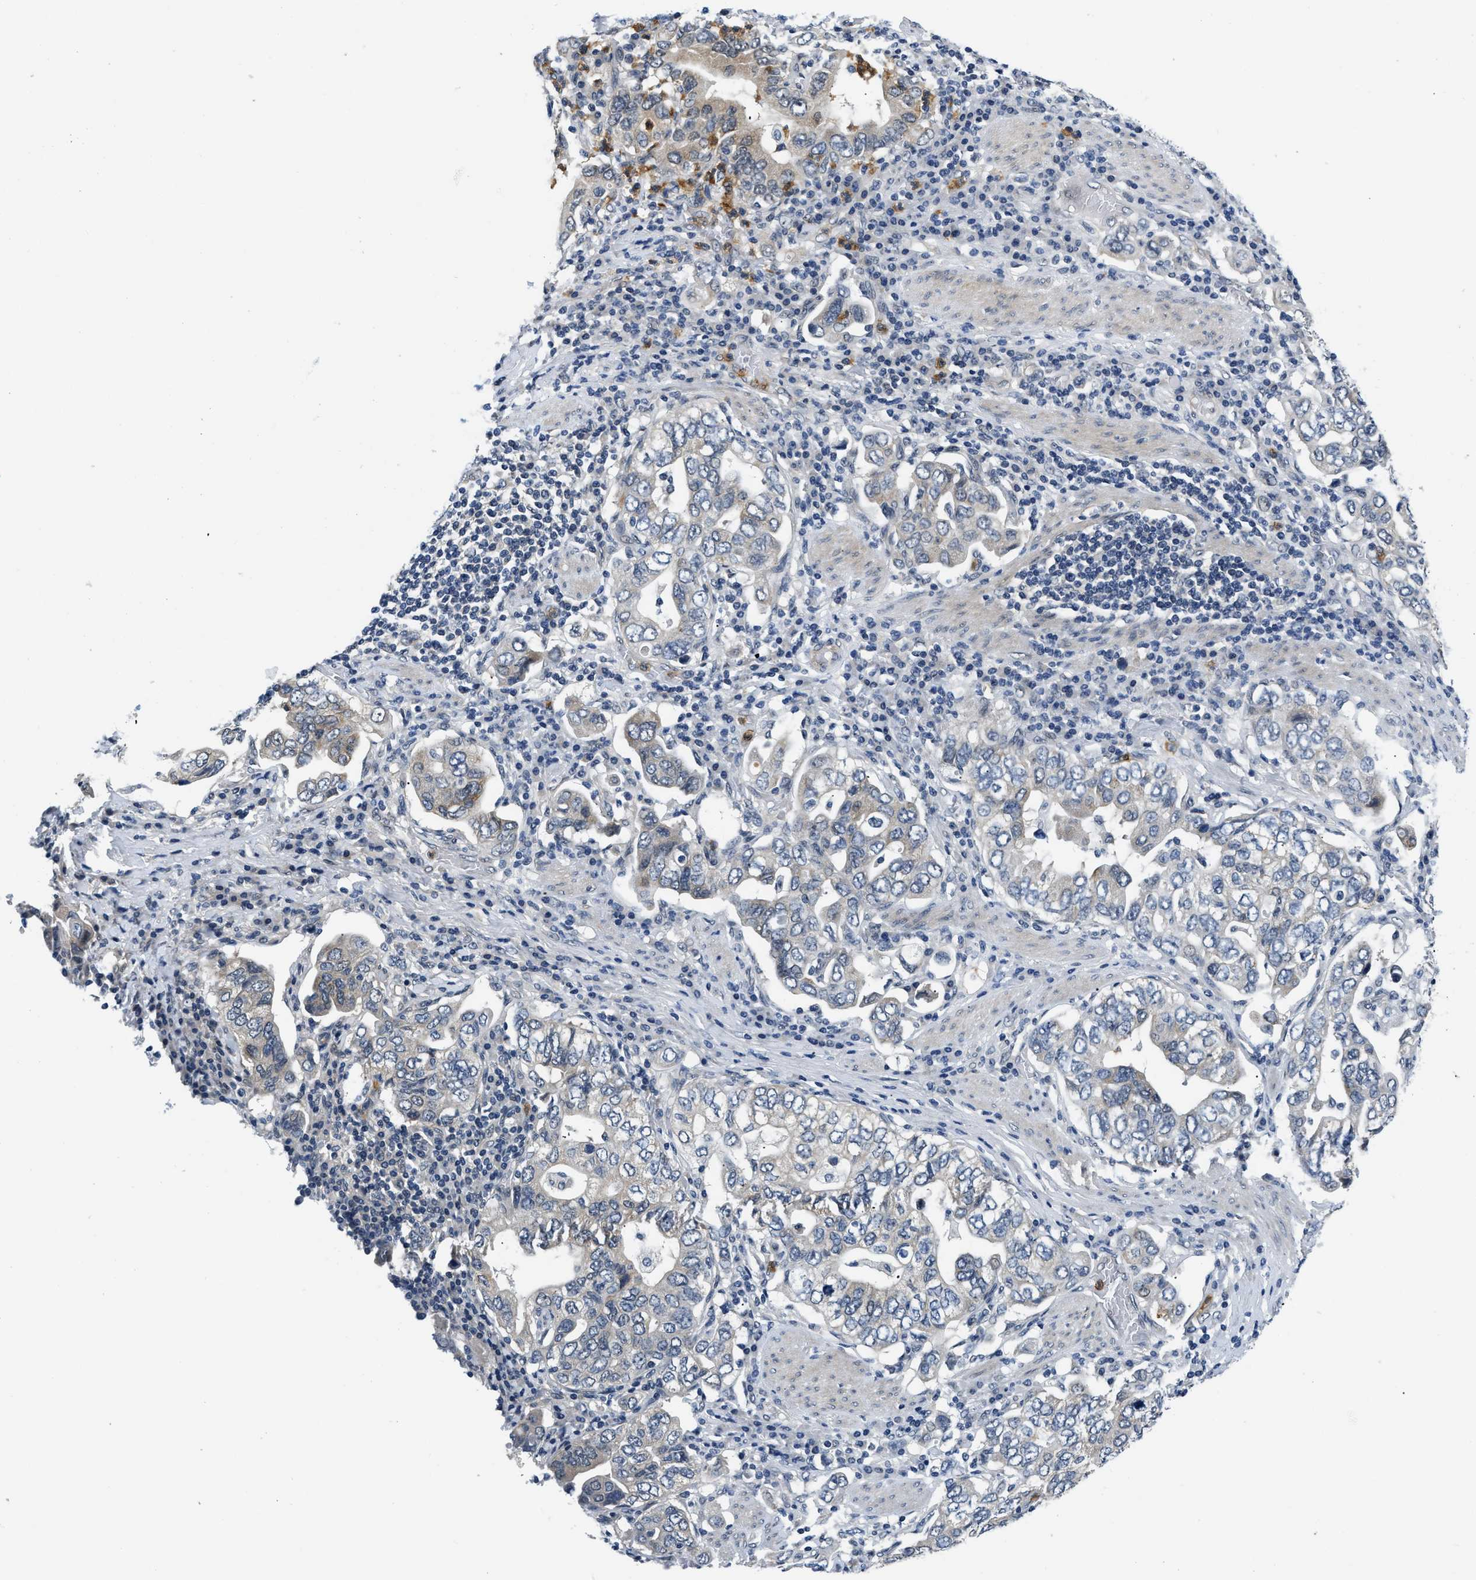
{"staining": {"intensity": "weak", "quantity": "<25%", "location": "cytoplasmic/membranous"}, "tissue": "stomach cancer", "cell_type": "Tumor cells", "image_type": "cancer", "snomed": [{"axis": "morphology", "description": "Adenocarcinoma, NOS"}, {"axis": "topography", "description": "Stomach, upper"}], "caption": "Tumor cells are negative for protein expression in human stomach adenocarcinoma.", "gene": "SMAD4", "patient": {"sex": "male", "age": 62}}